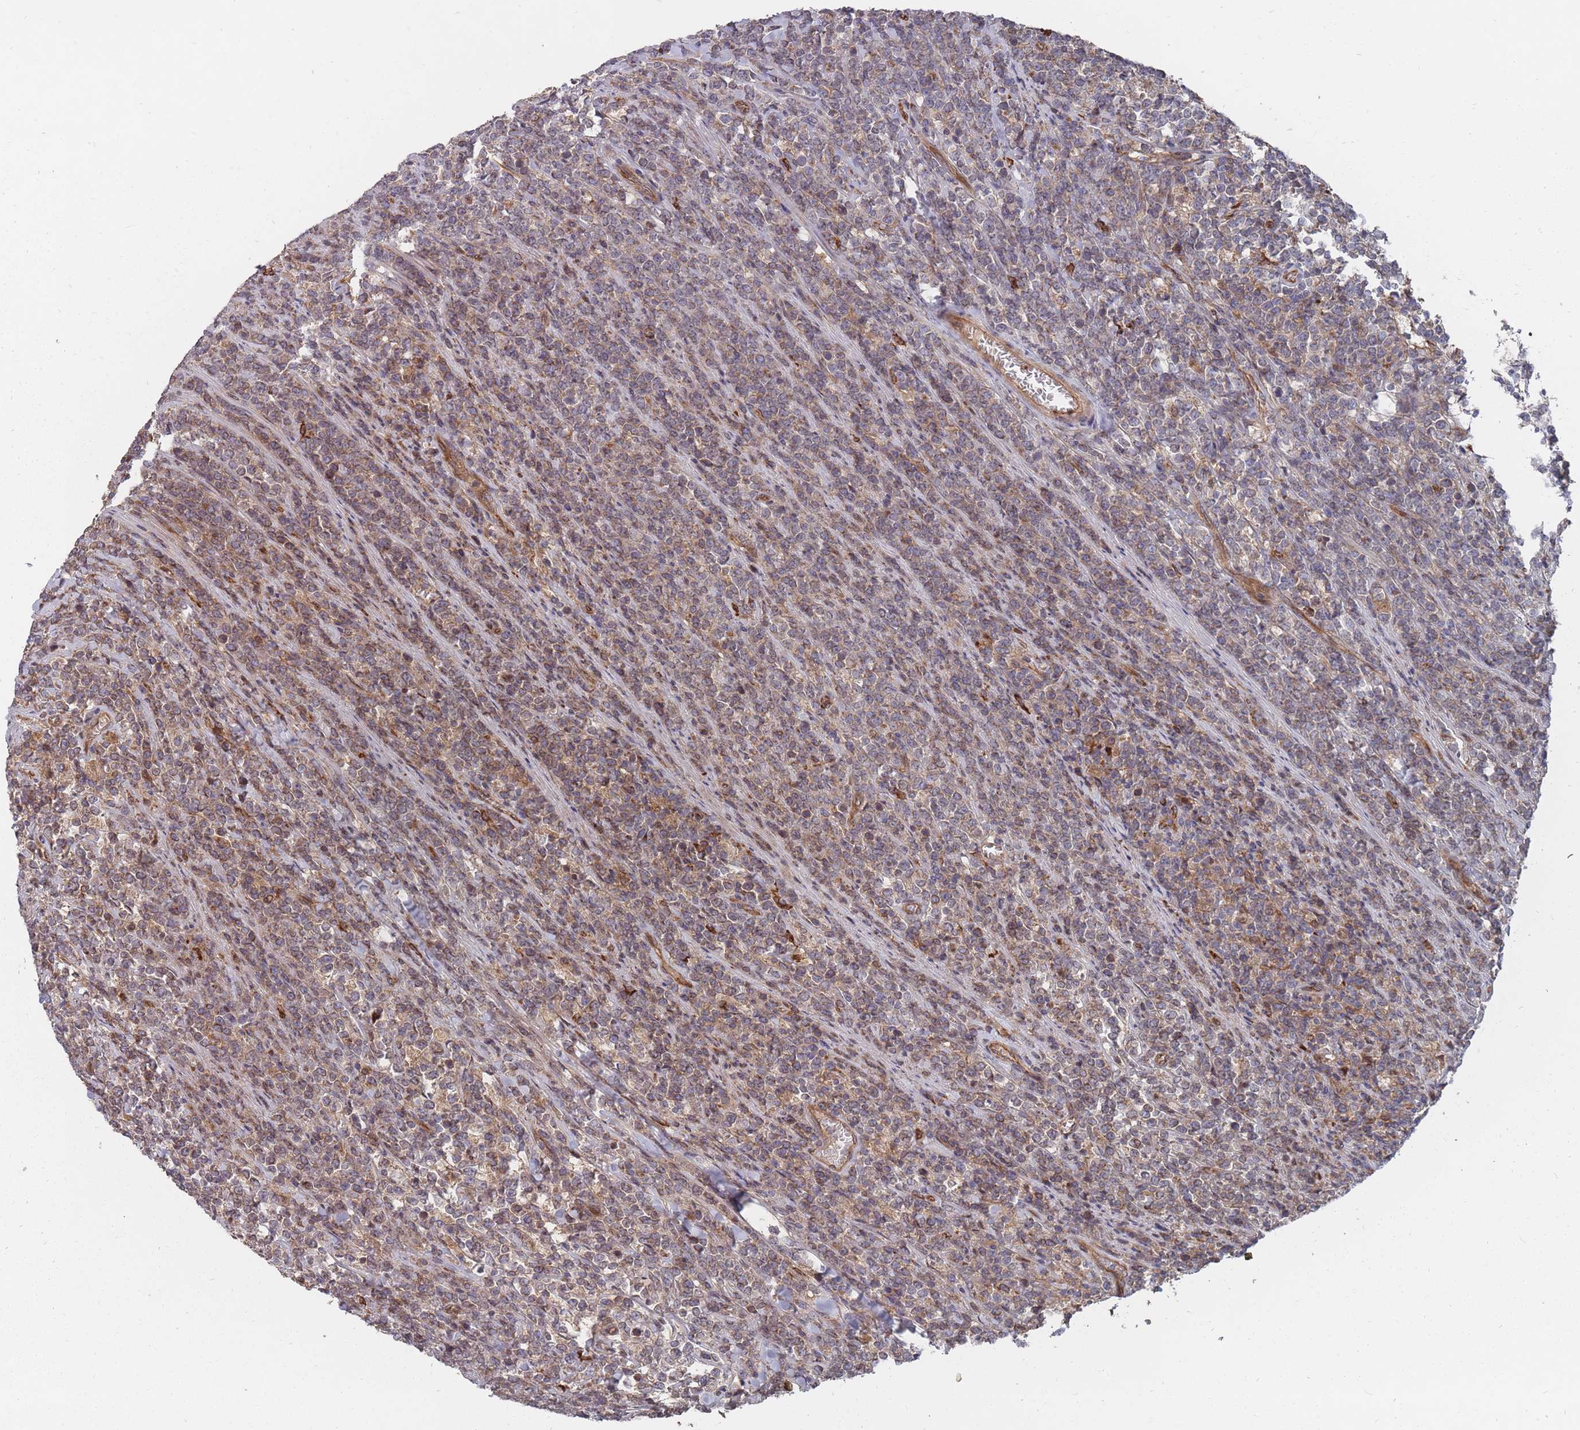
{"staining": {"intensity": "weak", "quantity": ">75%", "location": "cytoplasmic/membranous"}, "tissue": "lymphoma", "cell_type": "Tumor cells", "image_type": "cancer", "snomed": [{"axis": "morphology", "description": "Malignant lymphoma, non-Hodgkin's type, High grade"}, {"axis": "topography", "description": "Small intestine"}], "caption": "Protein staining of high-grade malignant lymphoma, non-Hodgkin's type tissue displays weak cytoplasmic/membranous positivity in about >75% of tumor cells. The staining was performed using DAB (3,3'-diaminobenzidine) to visualize the protein expression in brown, while the nuclei were stained in blue with hematoxylin (Magnification: 20x).", "gene": "THSD7B", "patient": {"sex": "male", "age": 8}}